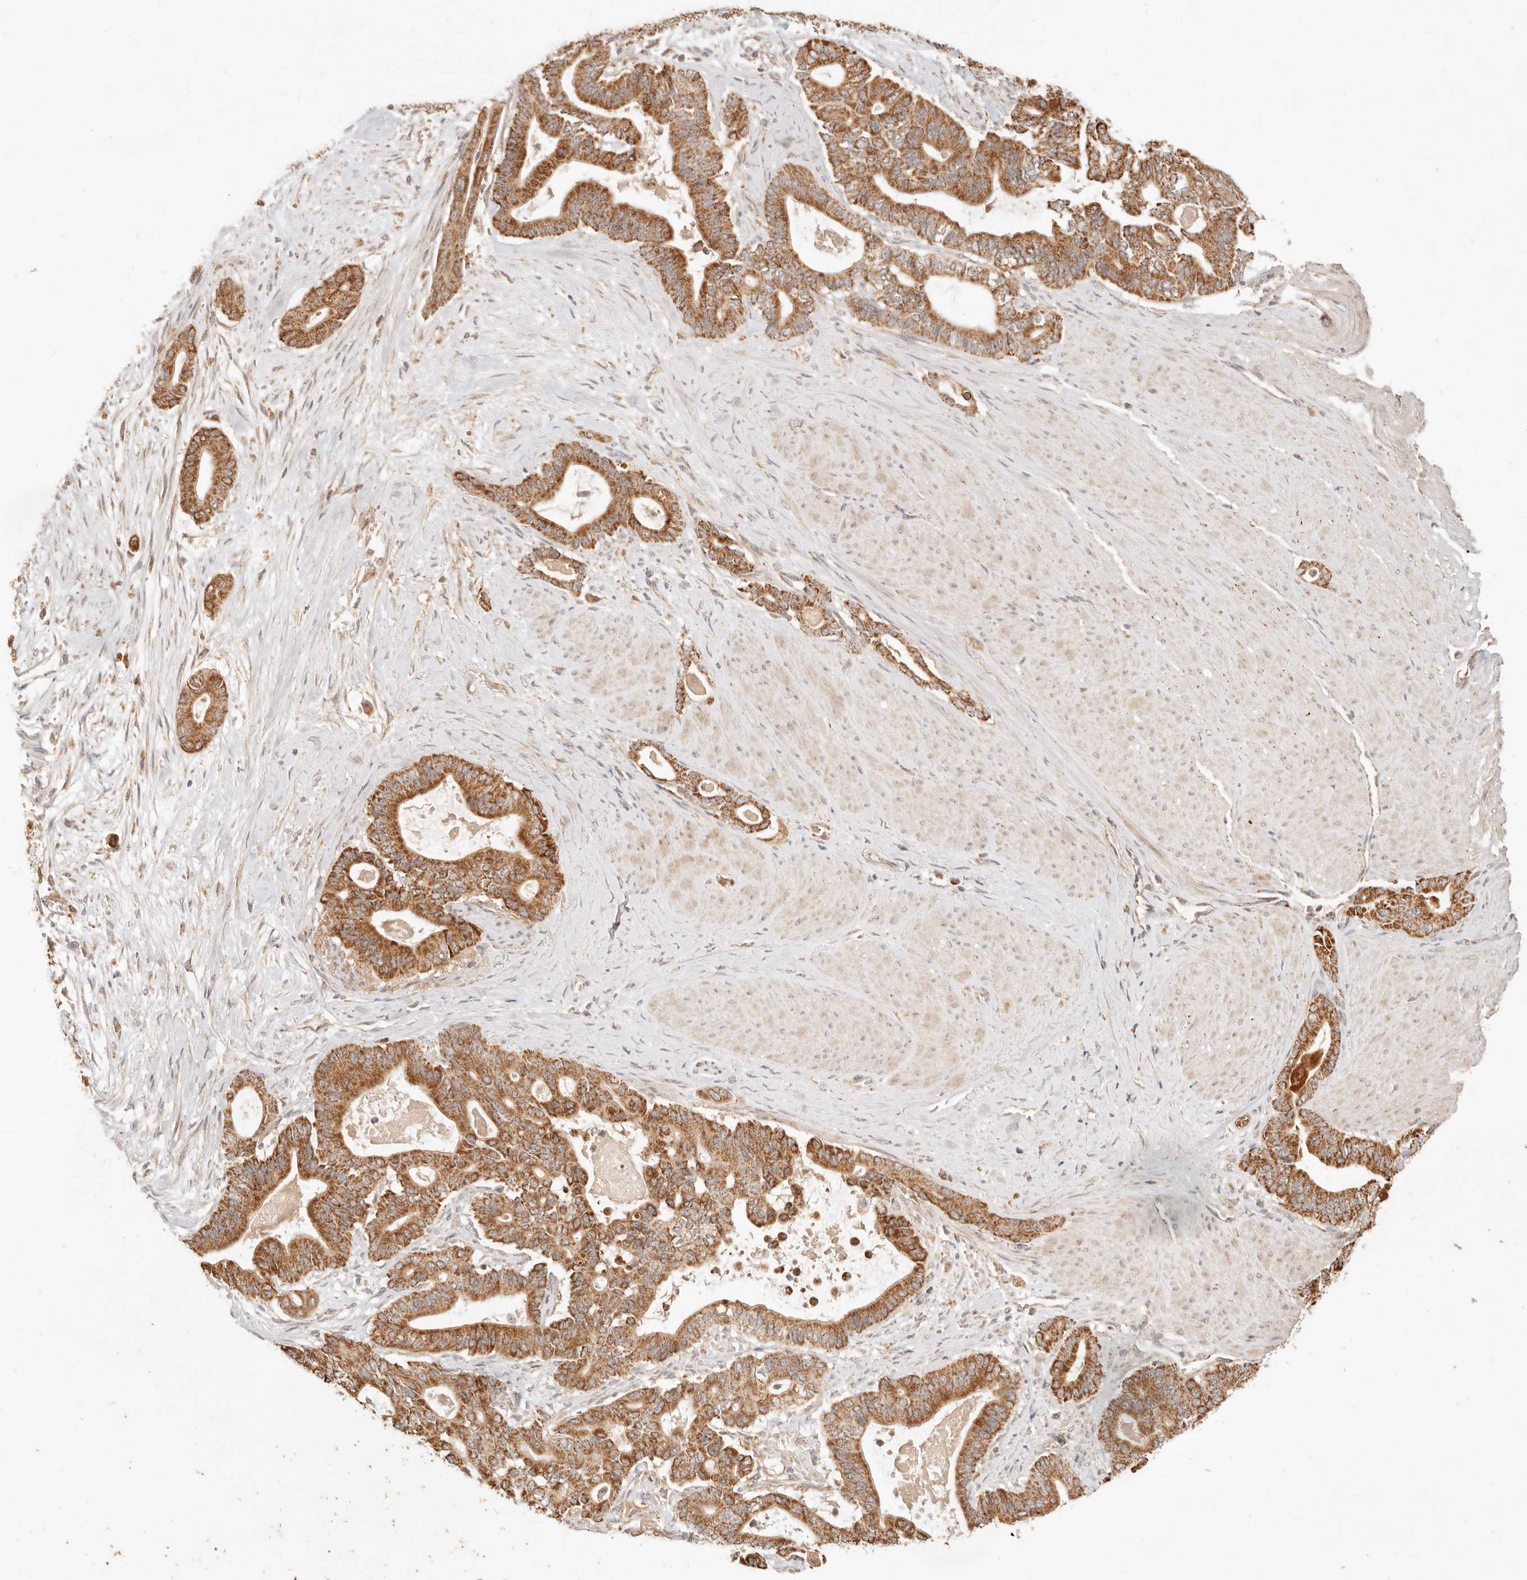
{"staining": {"intensity": "moderate", "quantity": ">75%", "location": "cytoplasmic/membranous"}, "tissue": "pancreatic cancer", "cell_type": "Tumor cells", "image_type": "cancer", "snomed": [{"axis": "morphology", "description": "Adenocarcinoma, NOS"}, {"axis": "topography", "description": "Pancreas"}], "caption": "DAB immunohistochemical staining of human adenocarcinoma (pancreatic) exhibits moderate cytoplasmic/membranous protein expression in about >75% of tumor cells.", "gene": "CPLANE2", "patient": {"sex": "male", "age": 63}}